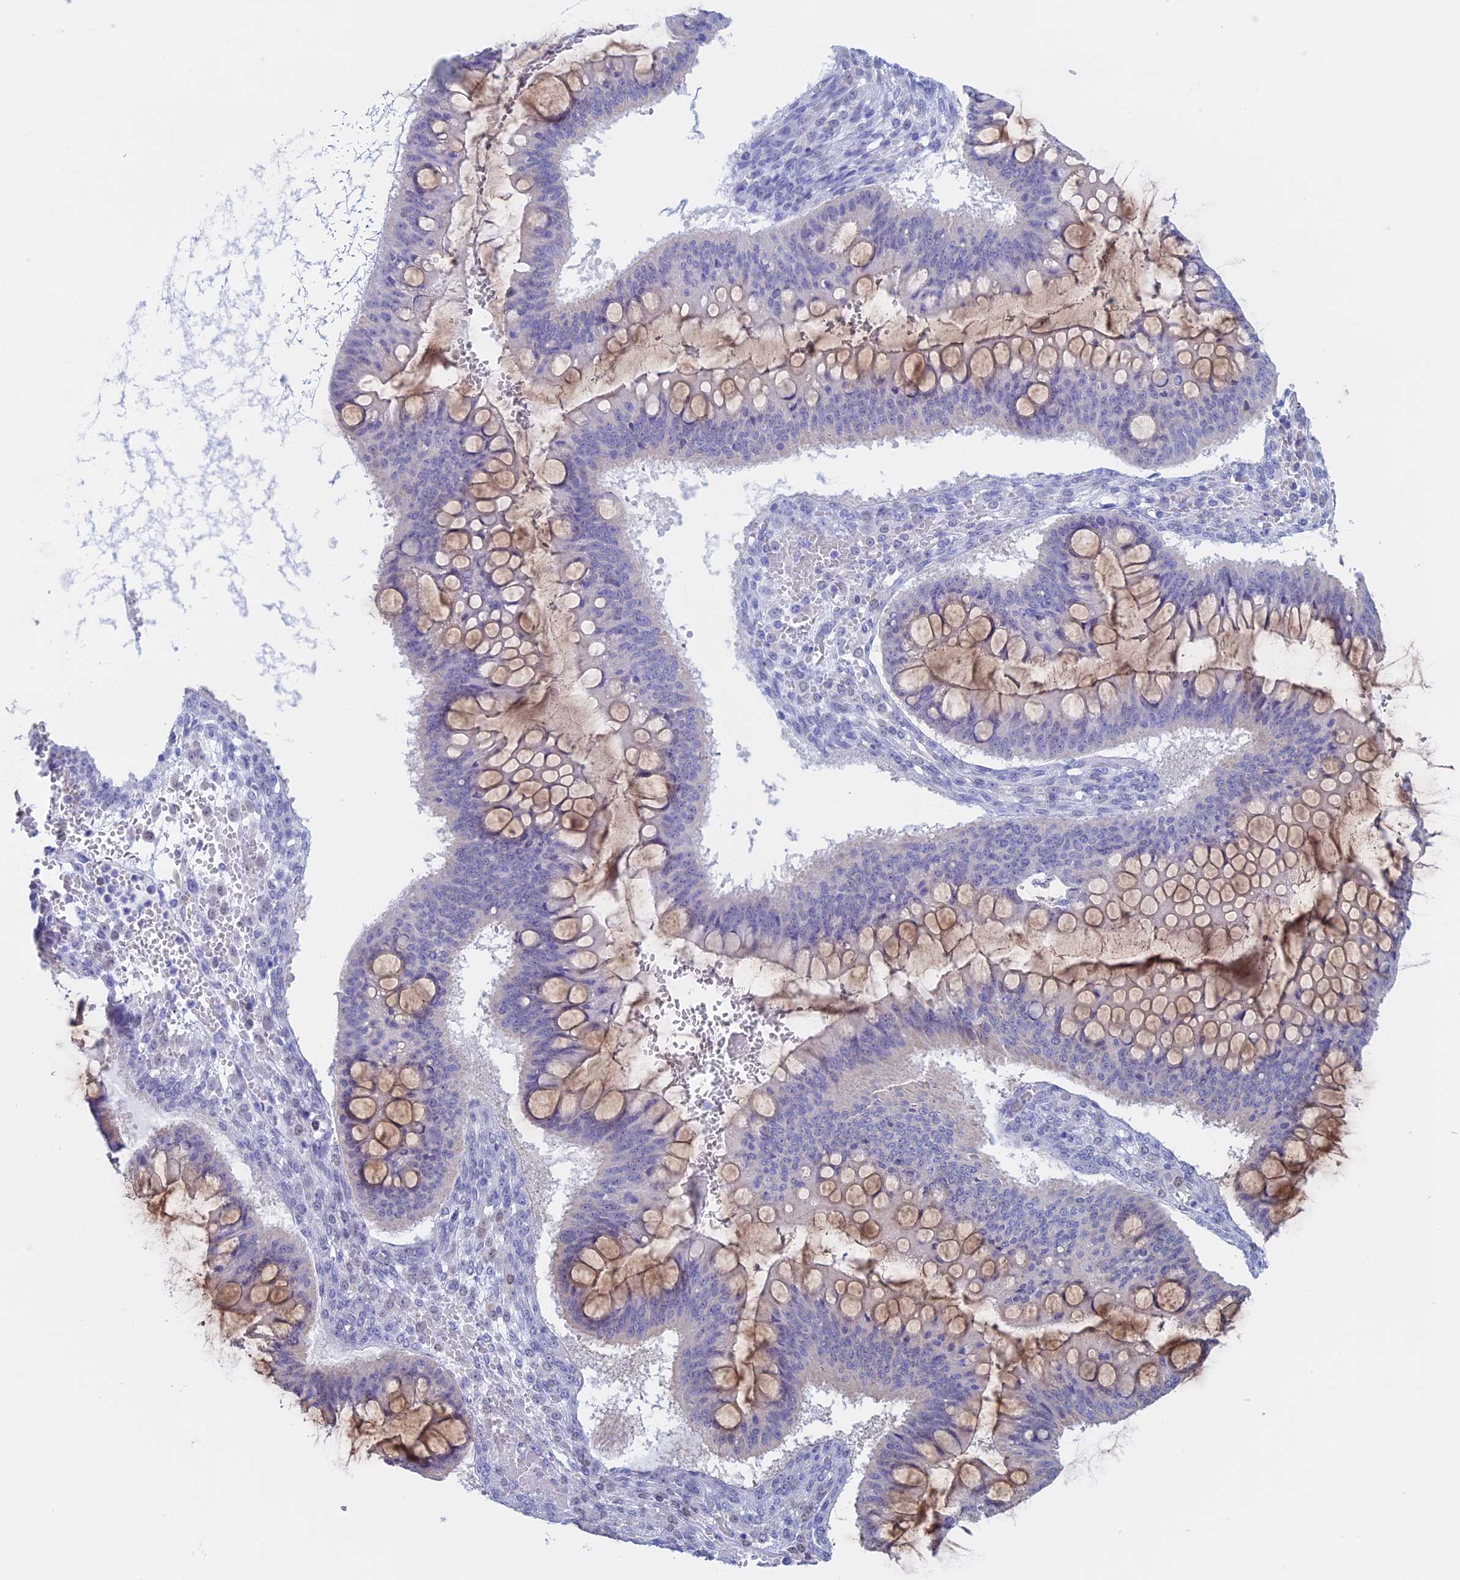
{"staining": {"intensity": "weak", "quantity": "25%-75%", "location": "cytoplasmic/membranous"}, "tissue": "ovarian cancer", "cell_type": "Tumor cells", "image_type": "cancer", "snomed": [{"axis": "morphology", "description": "Cystadenocarcinoma, mucinous, NOS"}, {"axis": "topography", "description": "Ovary"}], "caption": "Tumor cells demonstrate weak cytoplasmic/membranous staining in about 25%-75% of cells in mucinous cystadenocarcinoma (ovarian).", "gene": "LHFPL2", "patient": {"sex": "female", "age": 73}}